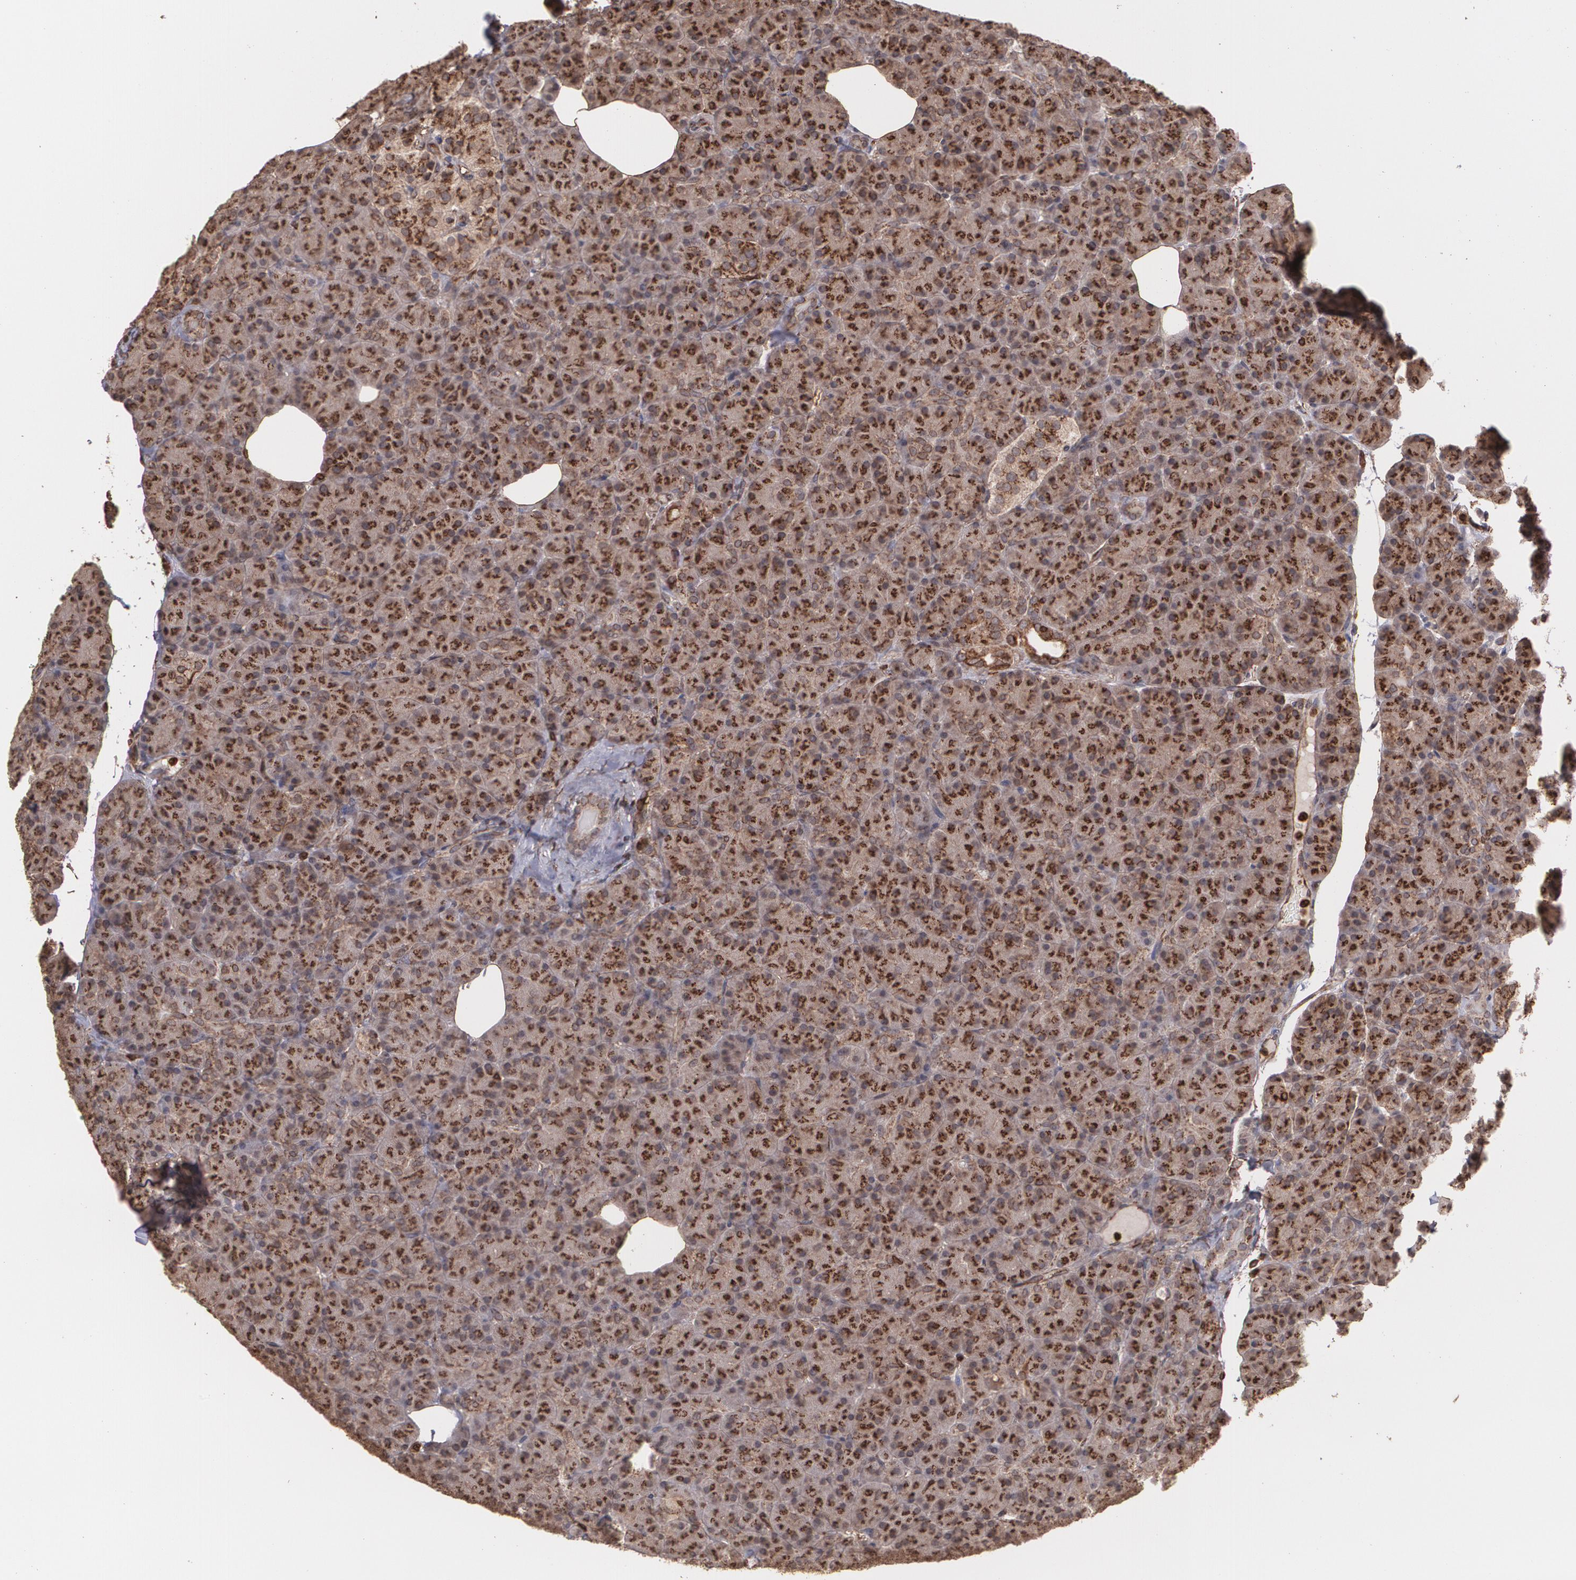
{"staining": {"intensity": "strong", "quantity": ">75%", "location": "cytoplasmic/membranous"}, "tissue": "pancreas", "cell_type": "Exocrine glandular cells", "image_type": "normal", "snomed": [{"axis": "morphology", "description": "Normal tissue, NOS"}, {"axis": "topography", "description": "Pancreas"}], "caption": "Immunohistochemistry (IHC) of benign human pancreas reveals high levels of strong cytoplasmic/membranous positivity in about >75% of exocrine glandular cells. The staining is performed using DAB brown chromogen to label protein expression. The nuclei are counter-stained blue using hematoxylin.", "gene": "TRIP11", "patient": {"sex": "female", "age": 43}}